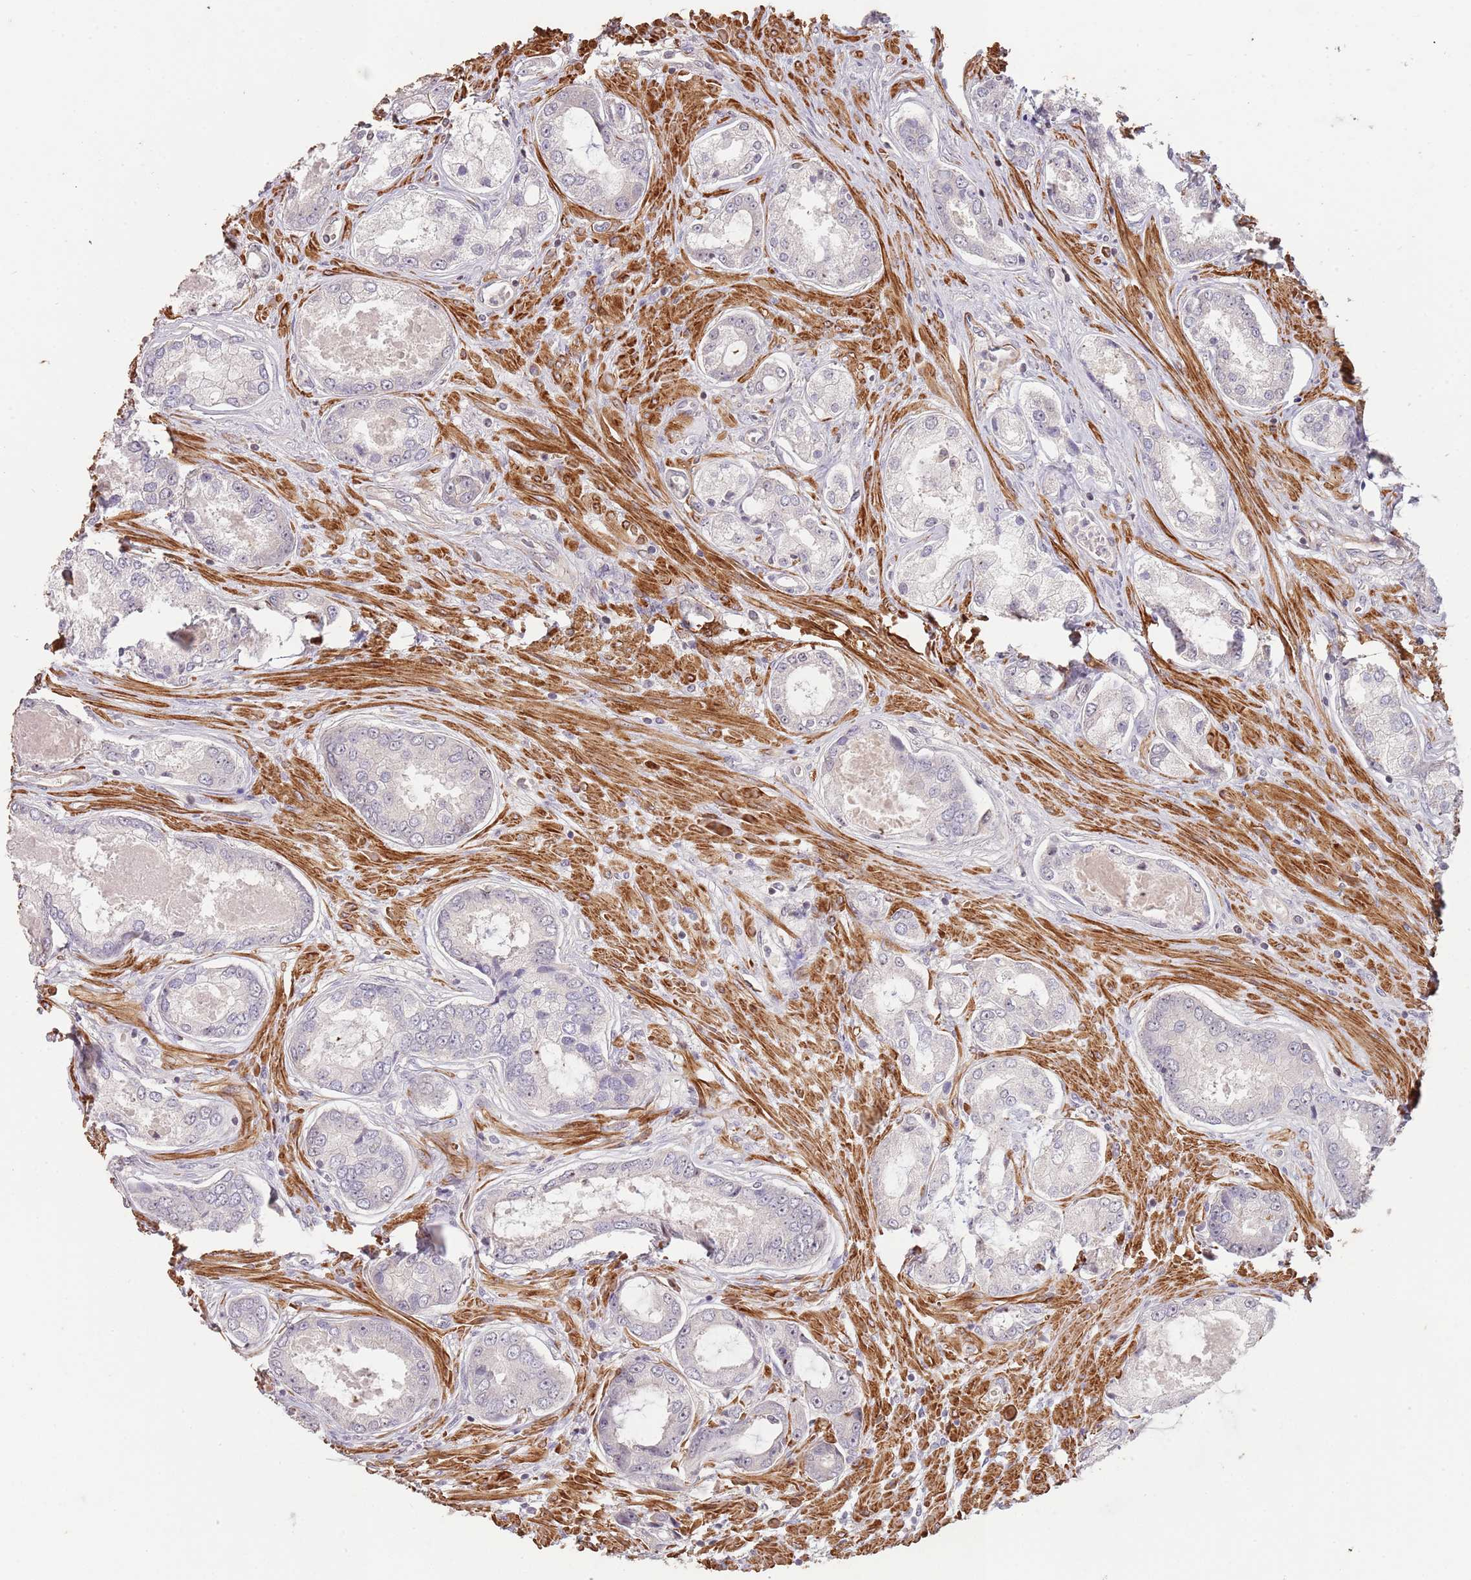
{"staining": {"intensity": "negative", "quantity": "none", "location": "none"}, "tissue": "prostate cancer", "cell_type": "Tumor cells", "image_type": "cancer", "snomed": [{"axis": "morphology", "description": "Adenocarcinoma, Low grade"}, {"axis": "topography", "description": "Prostate"}], "caption": "Prostate cancer (low-grade adenocarcinoma) was stained to show a protein in brown. There is no significant staining in tumor cells.", "gene": "ADTRP", "patient": {"sex": "male", "age": 68}}